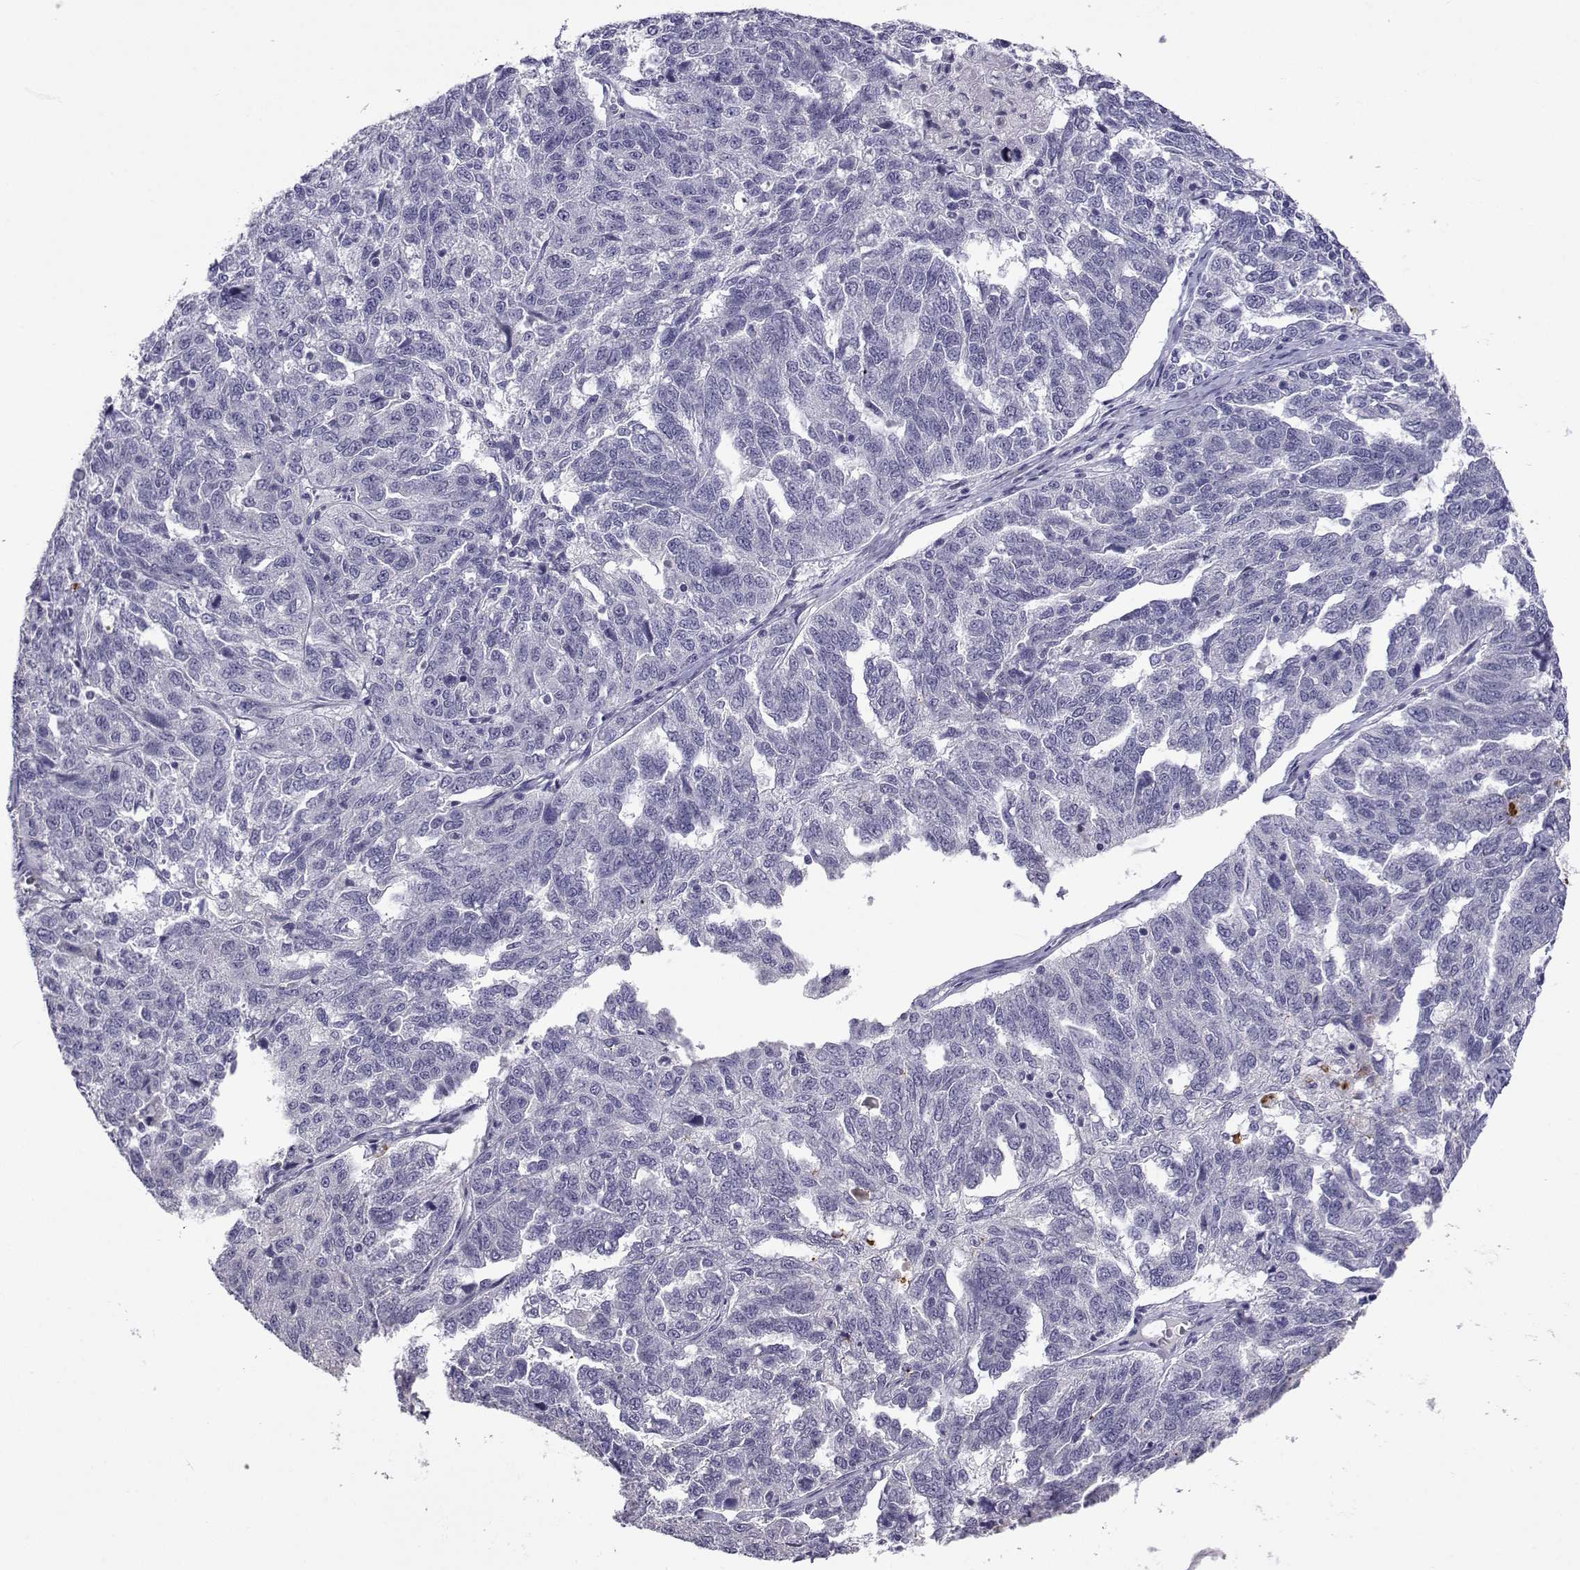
{"staining": {"intensity": "negative", "quantity": "none", "location": "none"}, "tissue": "ovarian cancer", "cell_type": "Tumor cells", "image_type": "cancer", "snomed": [{"axis": "morphology", "description": "Cystadenocarcinoma, serous, NOS"}, {"axis": "topography", "description": "Ovary"}], "caption": "An immunohistochemistry (IHC) photomicrograph of ovarian cancer is shown. There is no staining in tumor cells of ovarian cancer. Nuclei are stained in blue.", "gene": "SLC6A3", "patient": {"sex": "female", "age": 71}}